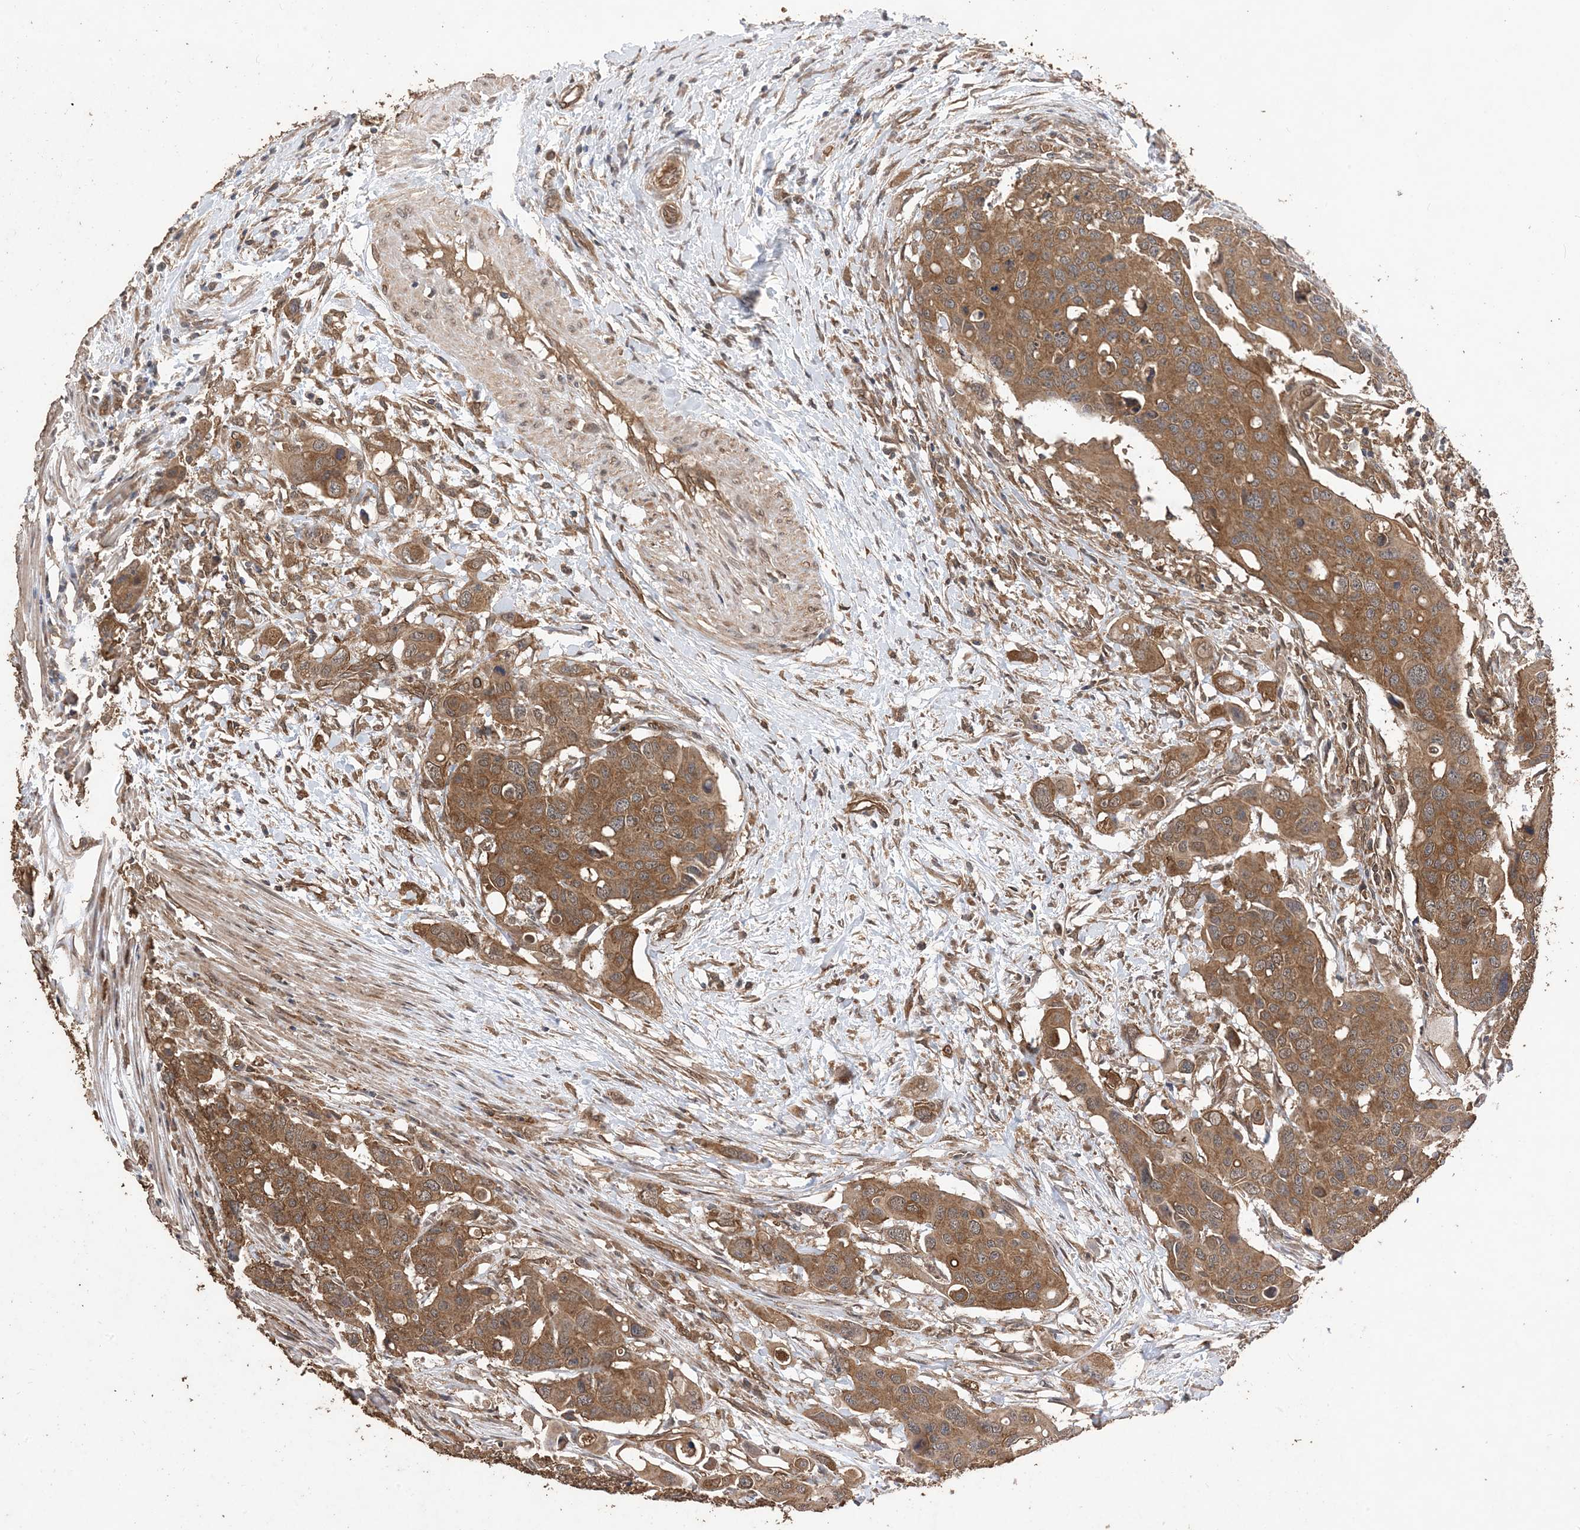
{"staining": {"intensity": "moderate", "quantity": ">75%", "location": "cytoplasmic/membranous"}, "tissue": "colorectal cancer", "cell_type": "Tumor cells", "image_type": "cancer", "snomed": [{"axis": "morphology", "description": "Adenocarcinoma, NOS"}, {"axis": "topography", "description": "Colon"}], "caption": "Immunohistochemical staining of adenocarcinoma (colorectal) displays moderate cytoplasmic/membranous protein positivity in approximately >75% of tumor cells. Nuclei are stained in blue.", "gene": "ZKSCAN5", "patient": {"sex": "male", "age": 77}}